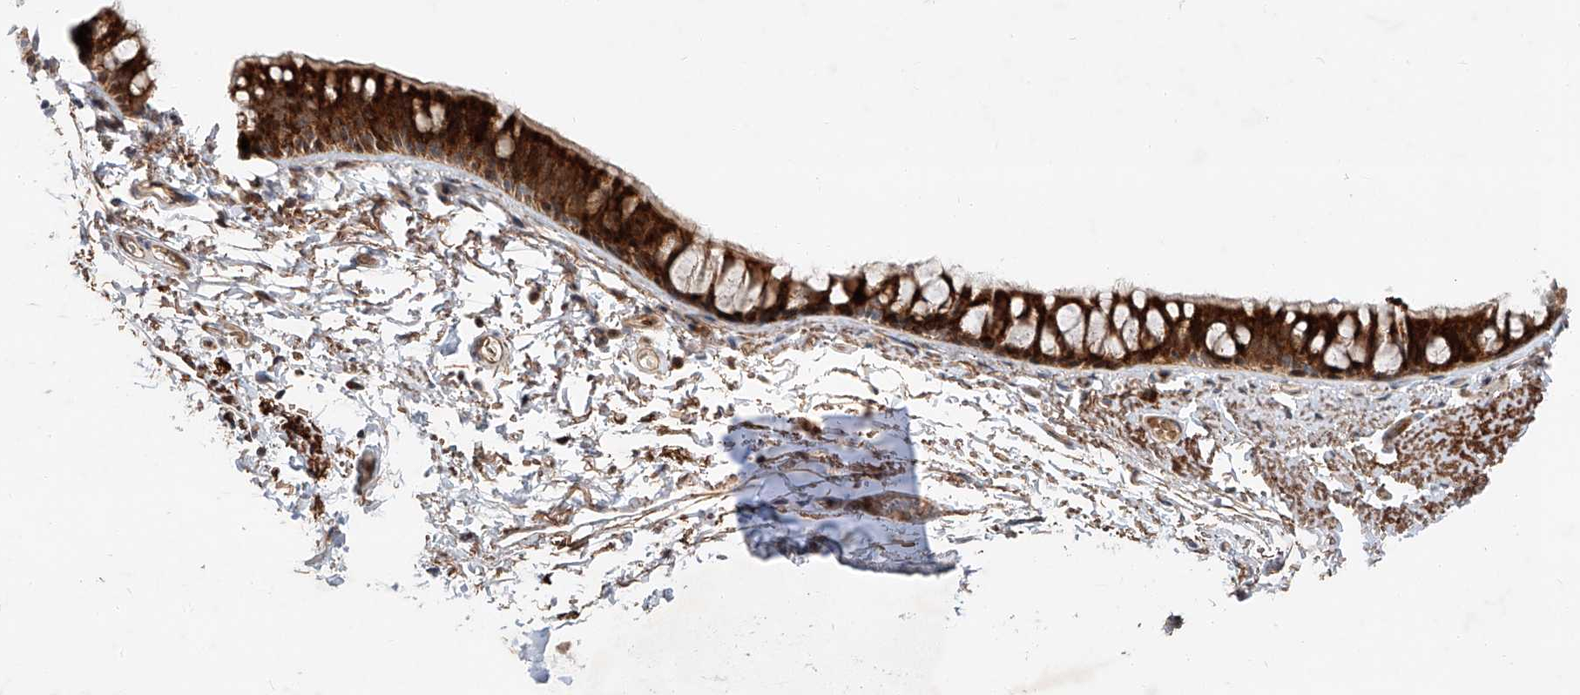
{"staining": {"intensity": "strong", "quantity": ">75%", "location": "cytoplasmic/membranous"}, "tissue": "bronchus", "cell_type": "Respiratory epithelial cells", "image_type": "normal", "snomed": [{"axis": "morphology", "description": "Normal tissue, NOS"}, {"axis": "topography", "description": "Cartilage tissue"}, {"axis": "topography", "description": "Bronchus"}], "caption": "IHC (DAB (3,3'-diaminobenzidine)) staining of benign human bronchus displays strong cytoplasmic/membranous protein expression in about >75% of respiratory epithelial cells. (brown staining indicates protein expression, while blue staining denotes nuclei).", "gene": "USF3", "patient": {"sex": "female", "age": 73}}